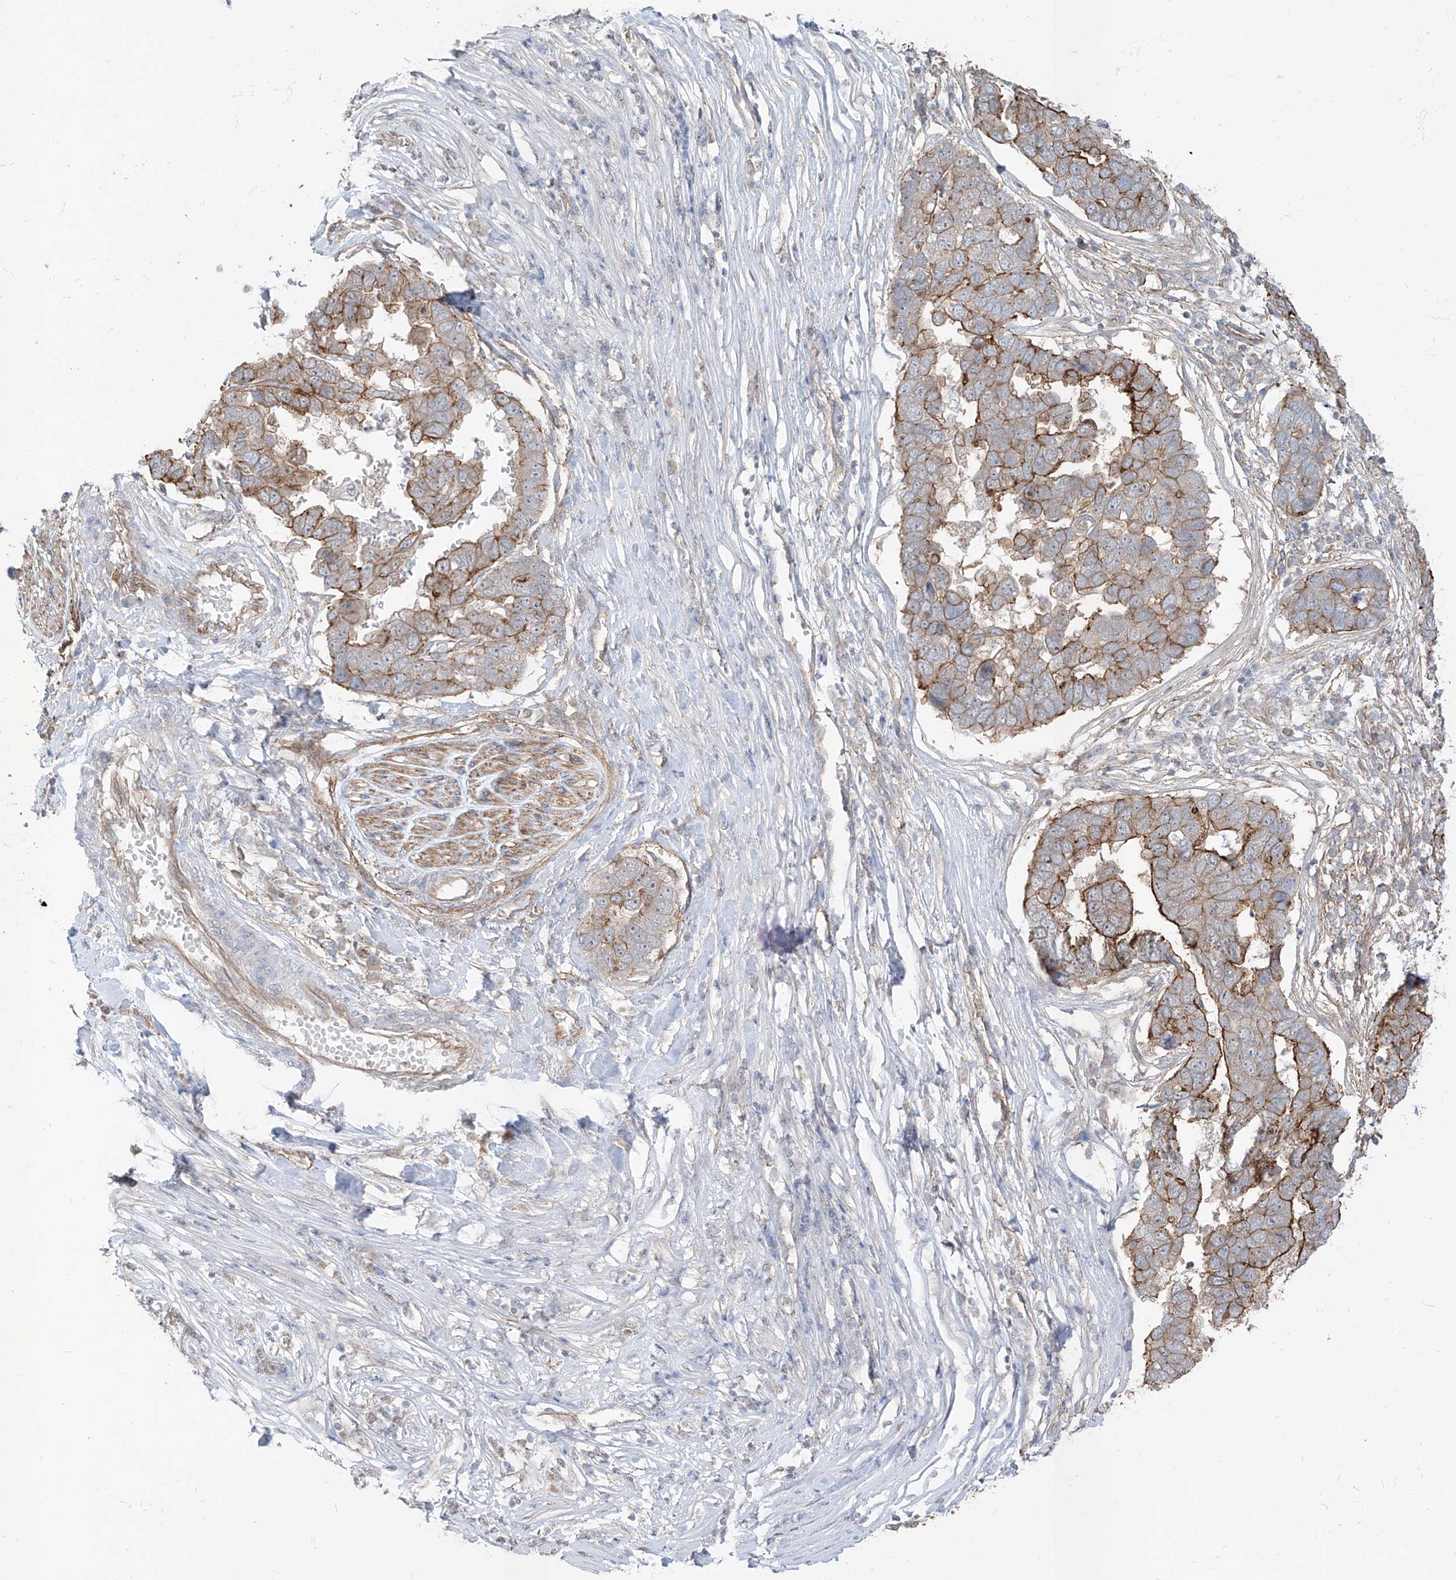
{"staining": {"intensity": "moderate", "quantity": "25%-75%", "location": "cytoplasmic/membranous"}, "tissue": "pancreatic cancer", "cell_type": "Tumor cells", "image_type": "cancer", "snomed": [{"axis": "morphology", "description": "Adenocarcinoma, NOS"}, {"axis": "topography", "description": "Pancreas"}], "caption": "Protein staining of pancreatic adenocarcinoma tissue demonstrates moderate cytoplasmic/membranous expression in about 25%-75% of tumor cells.", "gene": "EPHX4", "patient": {"sex": "female", "age": 61}}